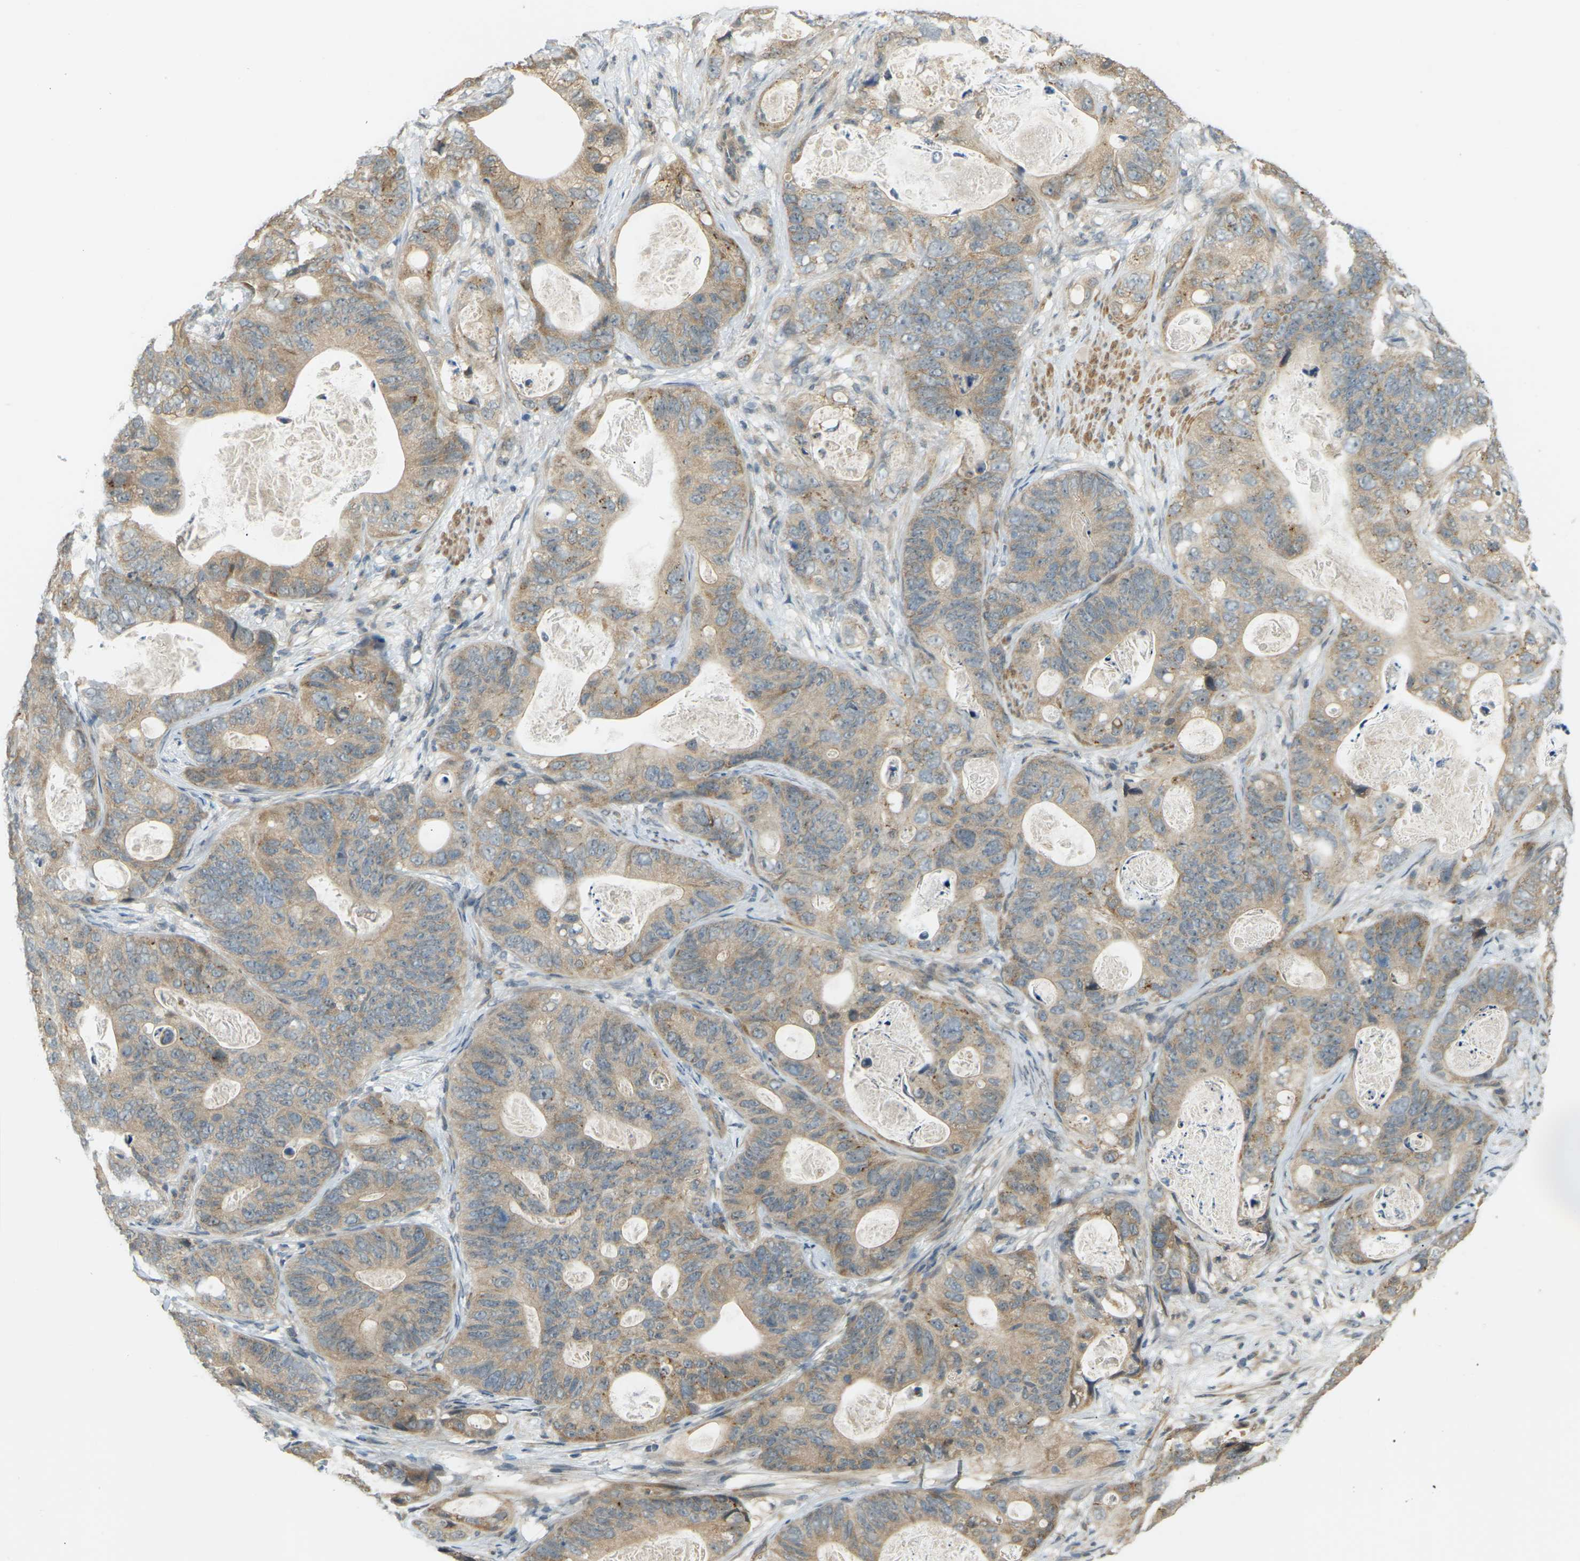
{"staining": {"intensity": "moderate", "quantity": ">75%", "location": "cytoplasmic/membranous"}, "tissue": "stomach cancer", "cell_type": "Tumor cells", "image_type": "cancer", "snomed": [{"axis": "morphology", "description": "Adenocarcinoma, NOS"}, {"axis": "topography", "description": "Stomach"}], "caption": "A medium amount of moderate cytoplasmic/membranous expression is appreciated in approximately >75% of tumor cells in stomach cancer tissue. The protein of interest is shown in brown color, while the nuclei are stained blue.", "gene": "SOCS6", "patient": {"sex": "female", "age": 89}}